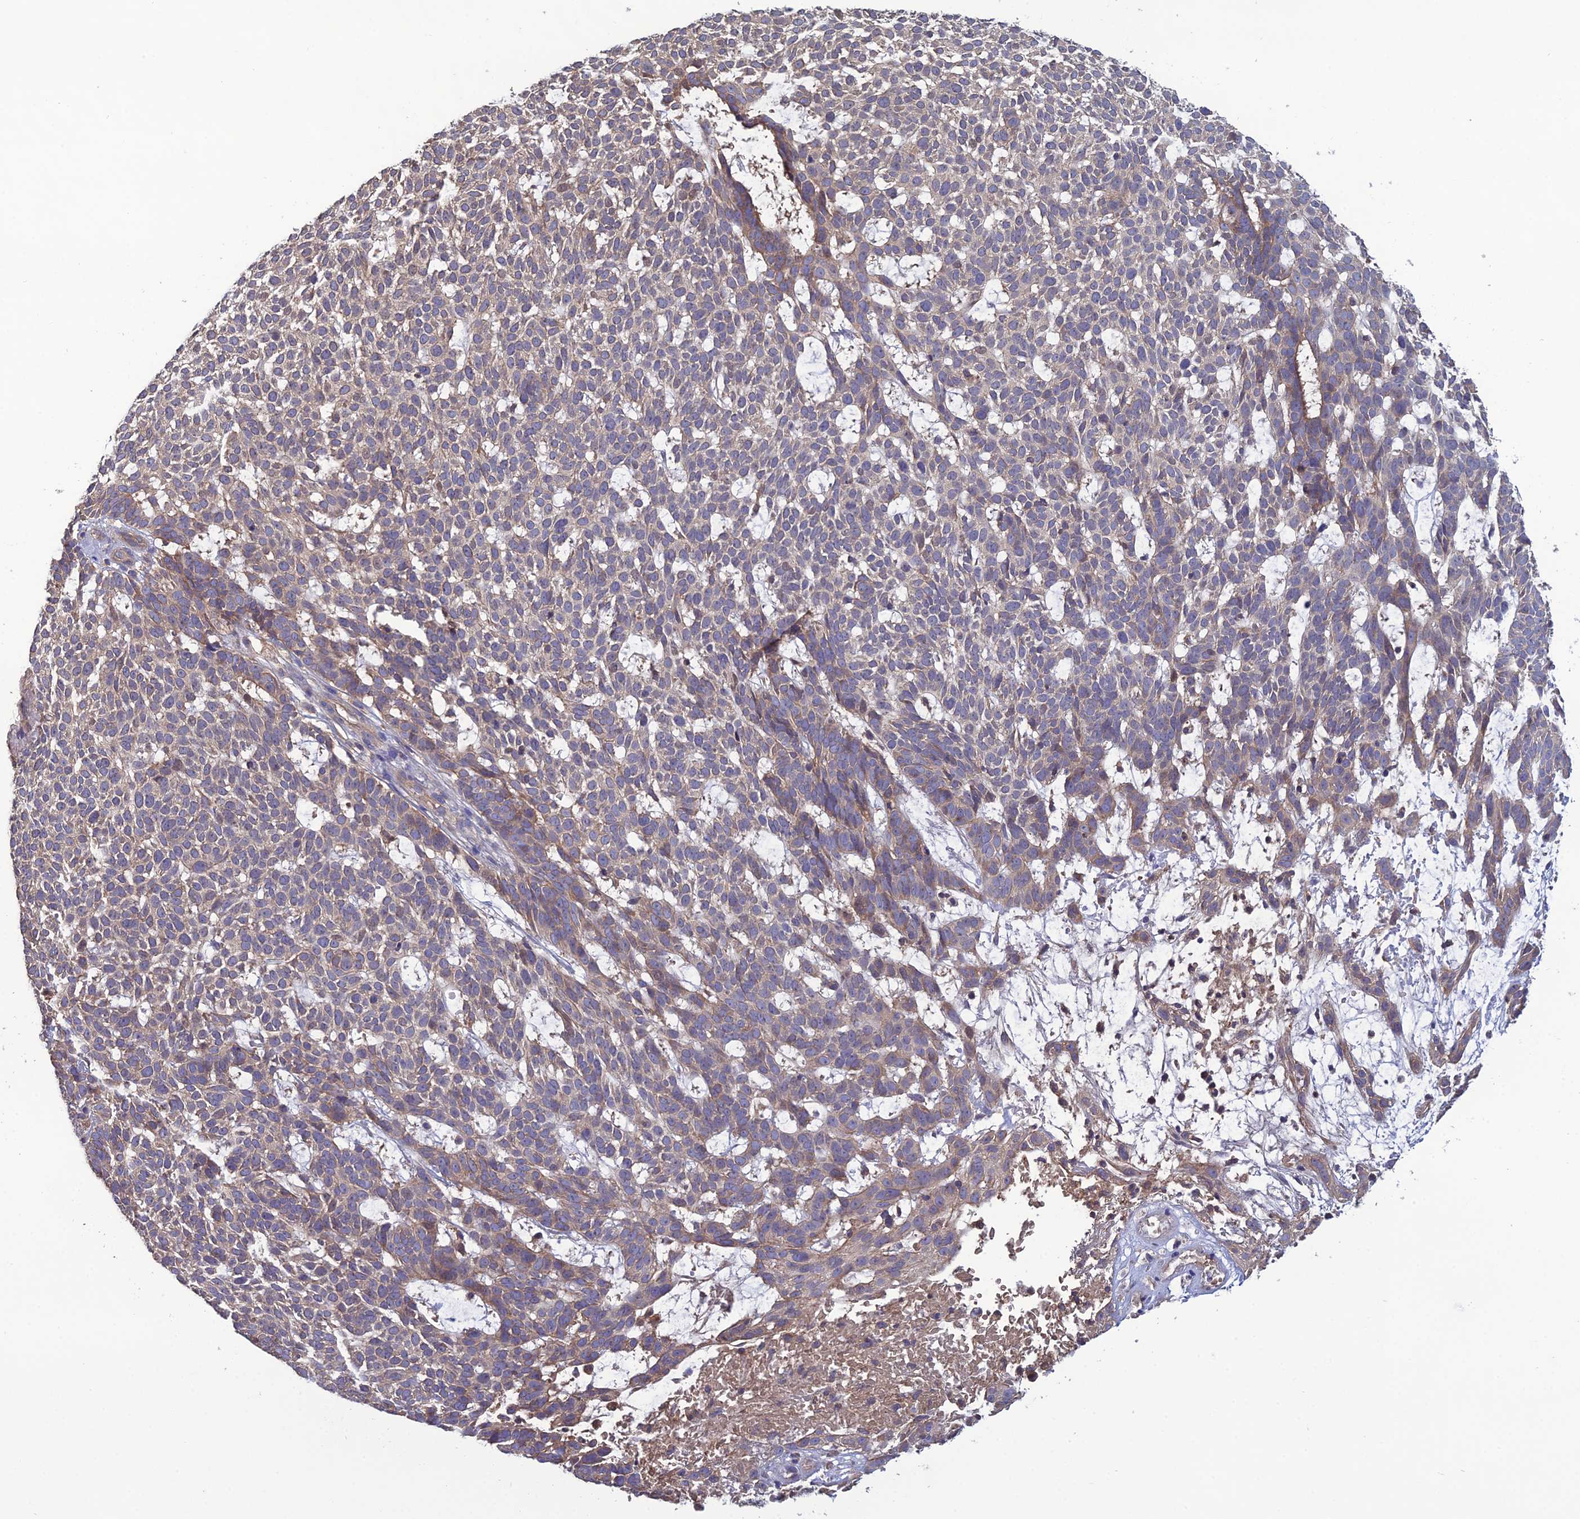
{"staining": {"intensity": "weak", "quantity": "25%-75%", "location": "cytoplasmic/membranous"}, "tissue": "skin cancer", "cell_type": "Tumor cells", "image_type": "cancer", "snomed": [{"axis": "morphology", "description": "Basal cell carcinoma"}, {"axis": "topography", "description": "Skin"}], "caption": "This histopathology image shows immunohistochemistry staining of human skin cancer, with low weak cytoplasmic/membranous staining in about 25%-75% of tumor cells.", "gene": "GALR2", "patient": {"sex": "female", "age": 78}}